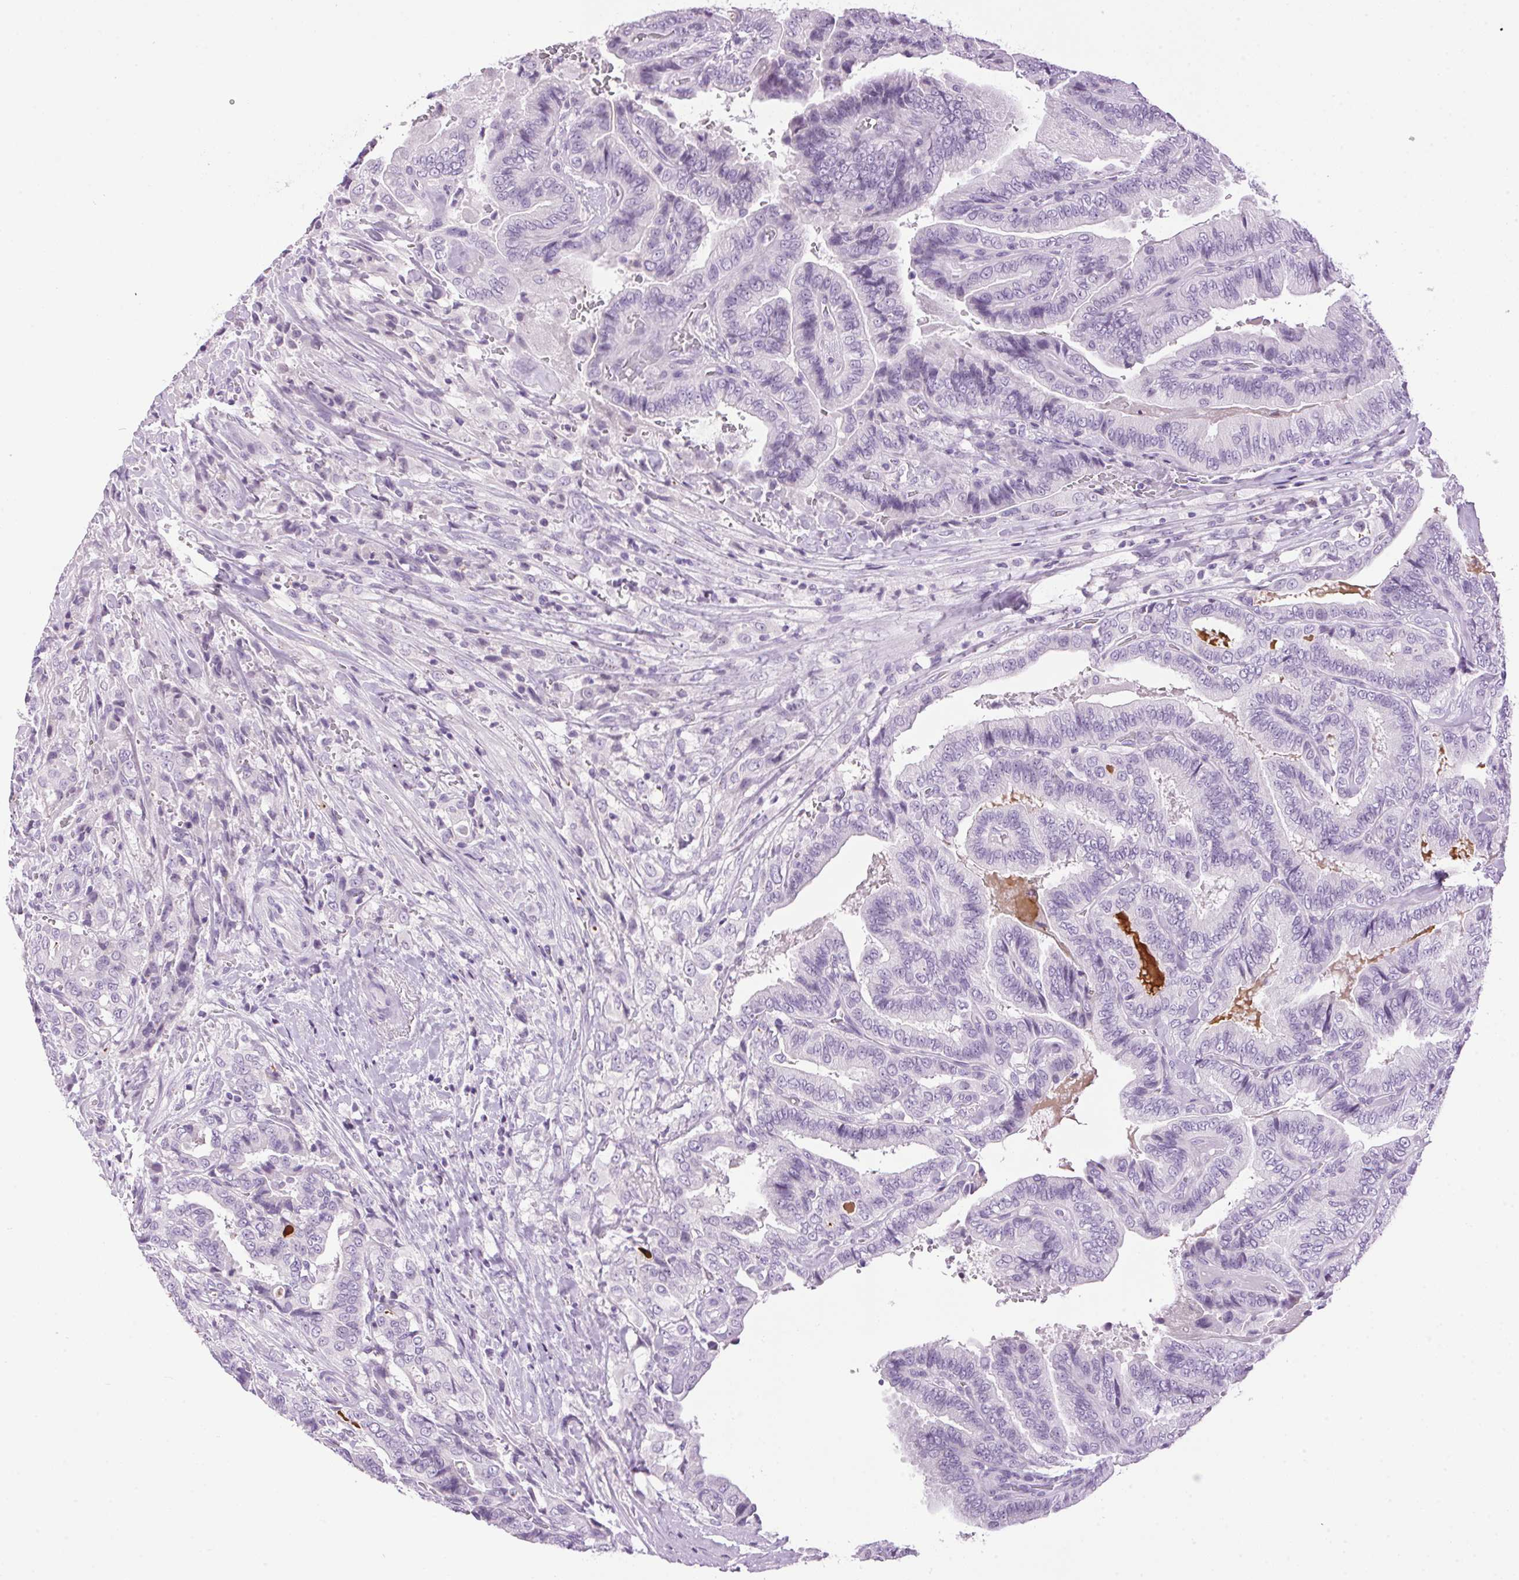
{"staining": {"intensity": "negative", "quantity": "none", "location": "none"}, "tissue": "thyroid cancer", "cell_type": "Tumor cells", "image_type": "cancer", "snomed": [{"axis": "morphology", "description": "Papillary adenocarcinoma, NOS"}, {"axis": "topography", "description": "Thyroid gland"}], "caption": "Human thyroid cancer stained for a protein using IHC exhibits no positivity in tumor cells.", "gene": "TMEM88B", "patient": {"sex": "male", "age": 61}}